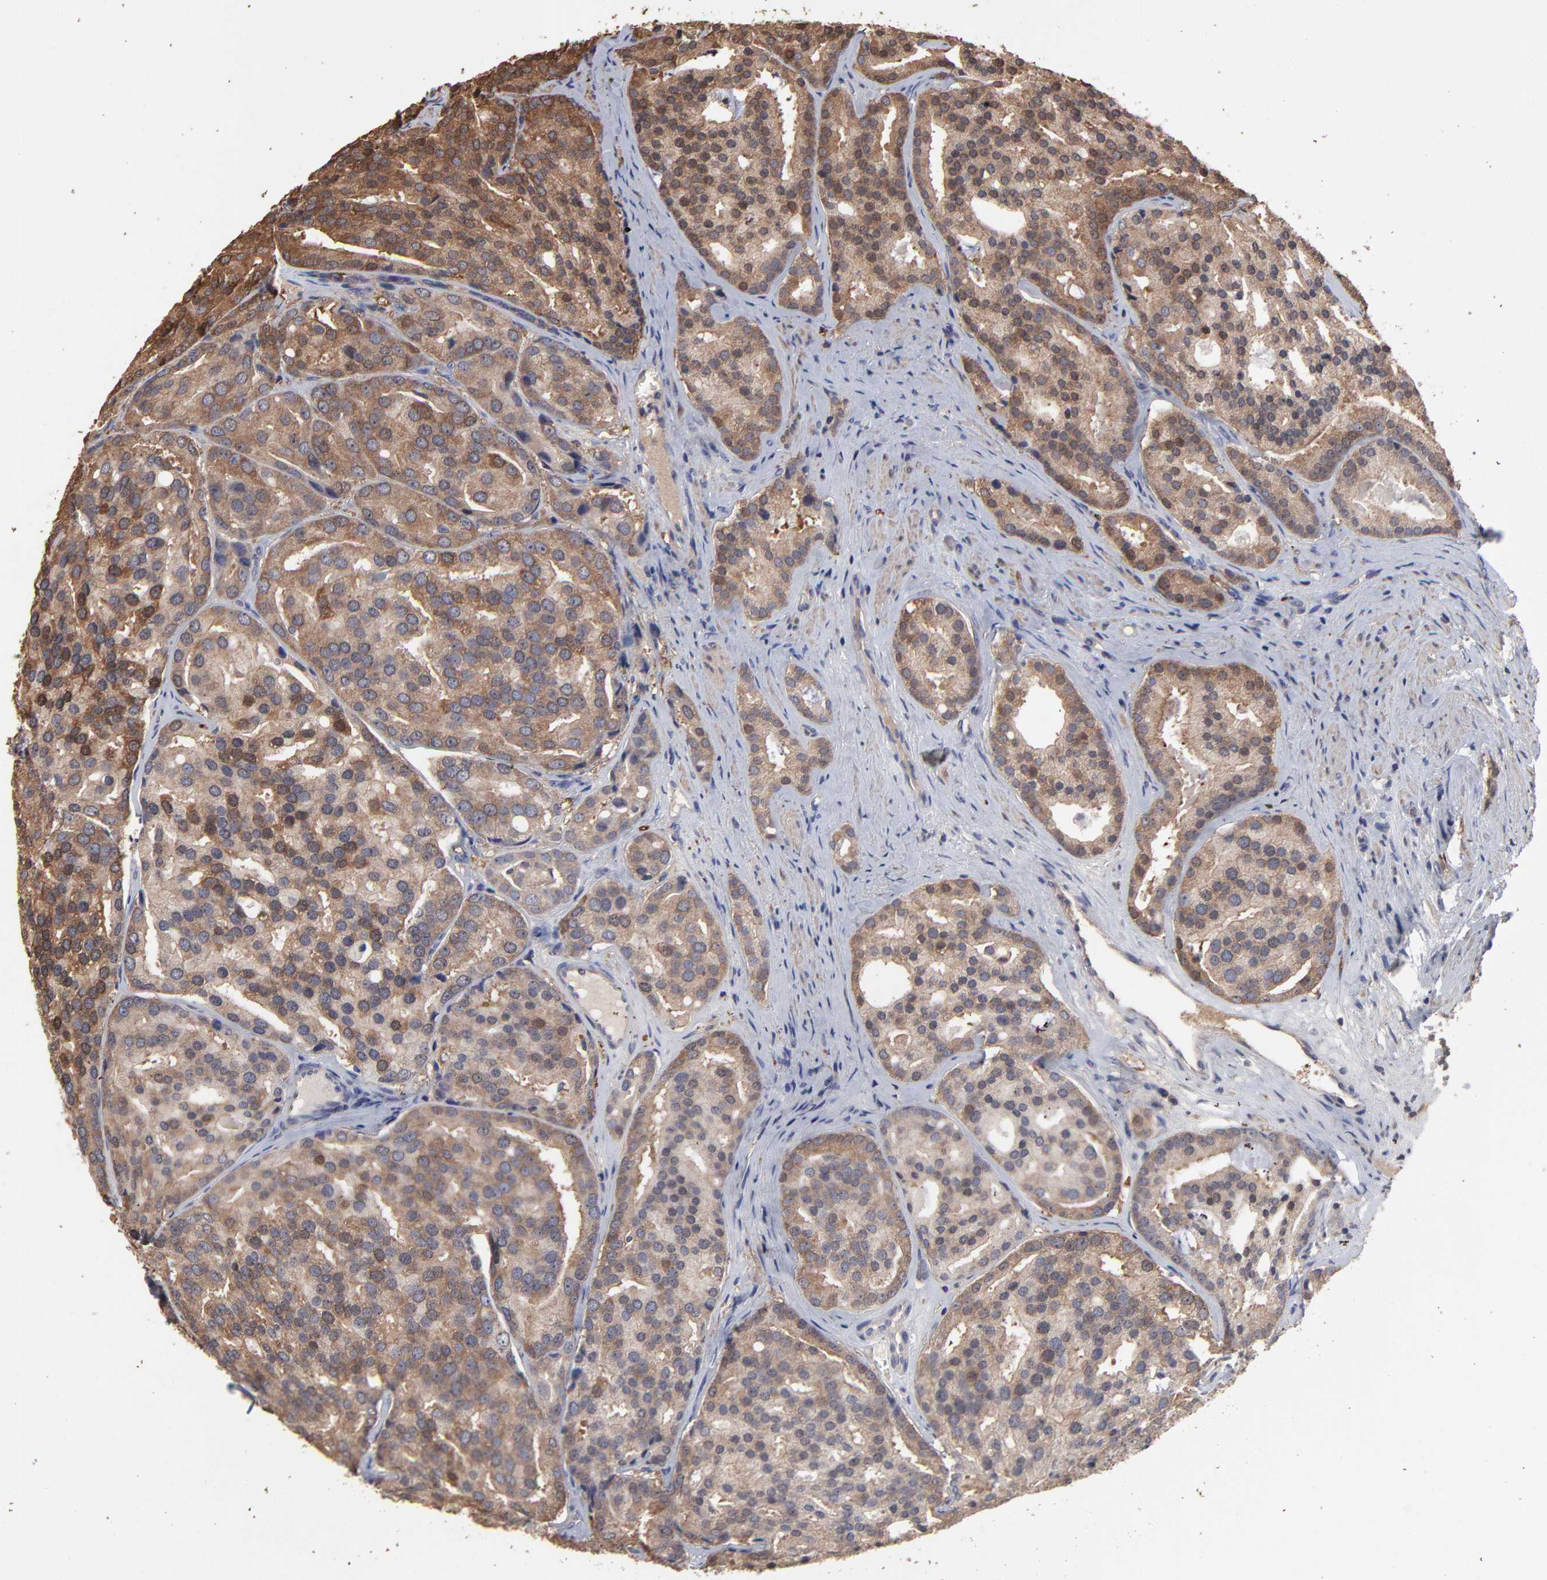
{"staining": {"intensity": "moderate", "quantity": ">75%", "location": "cytoplasmic/membranous,nuclear"}, "tissue": "prostate cancer", "cell_type": "Tumor cells", "image_type": "cancer", "snomed": [{"axis": "morphology", "description": "Adenocarcinoma, High grade"}, {"axis": "topography", "description": "Prostate"}], "caption": "Protein staining exhibits moderate cytoplasmic/membranous and nuclear staining in about >75% of tumor cells in prostate cancer.", "gene": "TANGO2", "patient": {"sex": "male", "age": 64}}